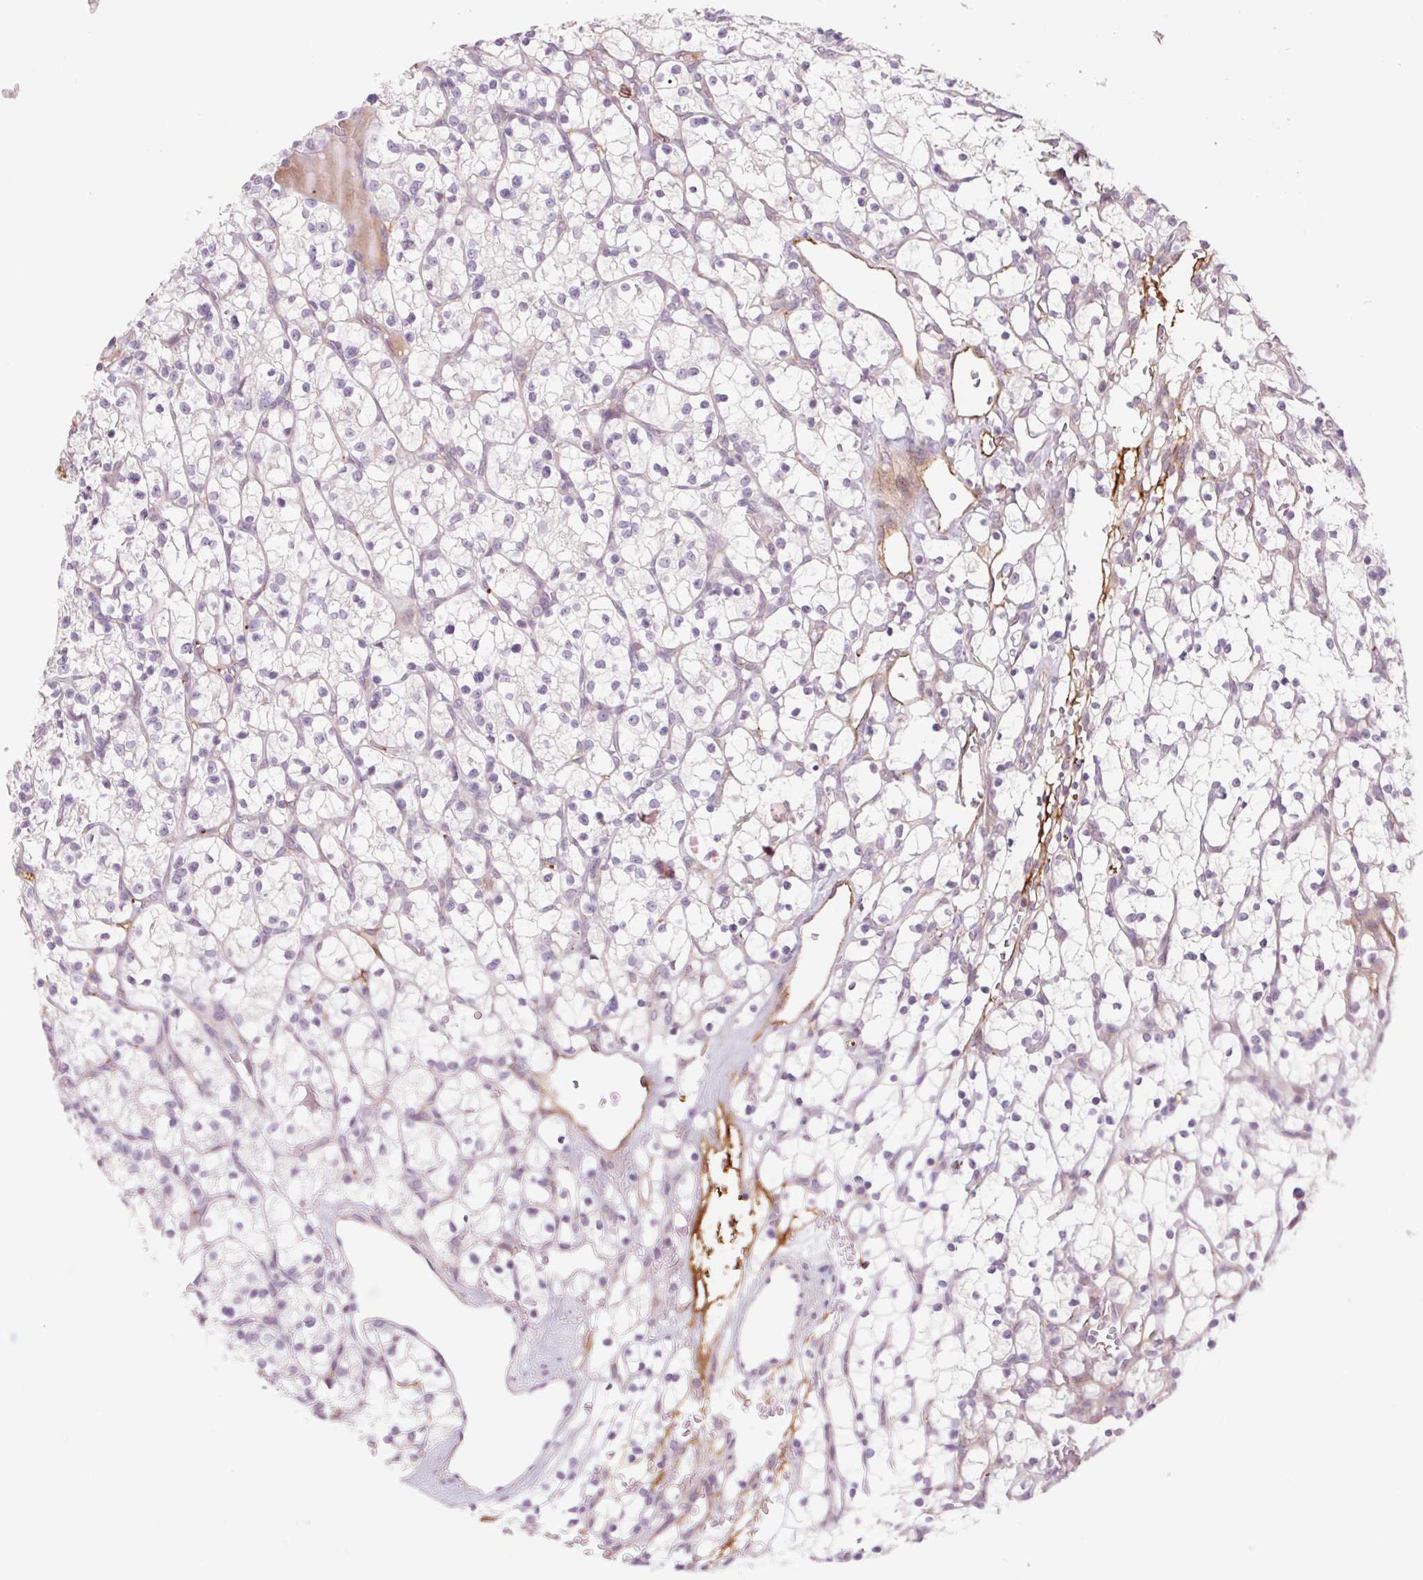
{"staining": {"intensity": "negative", "quantity": "none", "location": "none"}, "tissue": "renal cancer", "cell_type": "Tumor cells", "image_type": "cancer", "snomed": [{"axis": "morphology", "description": "Adenocarcinoma, NOS"}, {"axis": "topography", "description": "Kidney"}], "caption": "Photomicrograph shows no significant protein expression in tumor cells of adenocarcinoma (renal).", "gene": "MS4A13", "patient": {"sex": "female", "age": 64}}